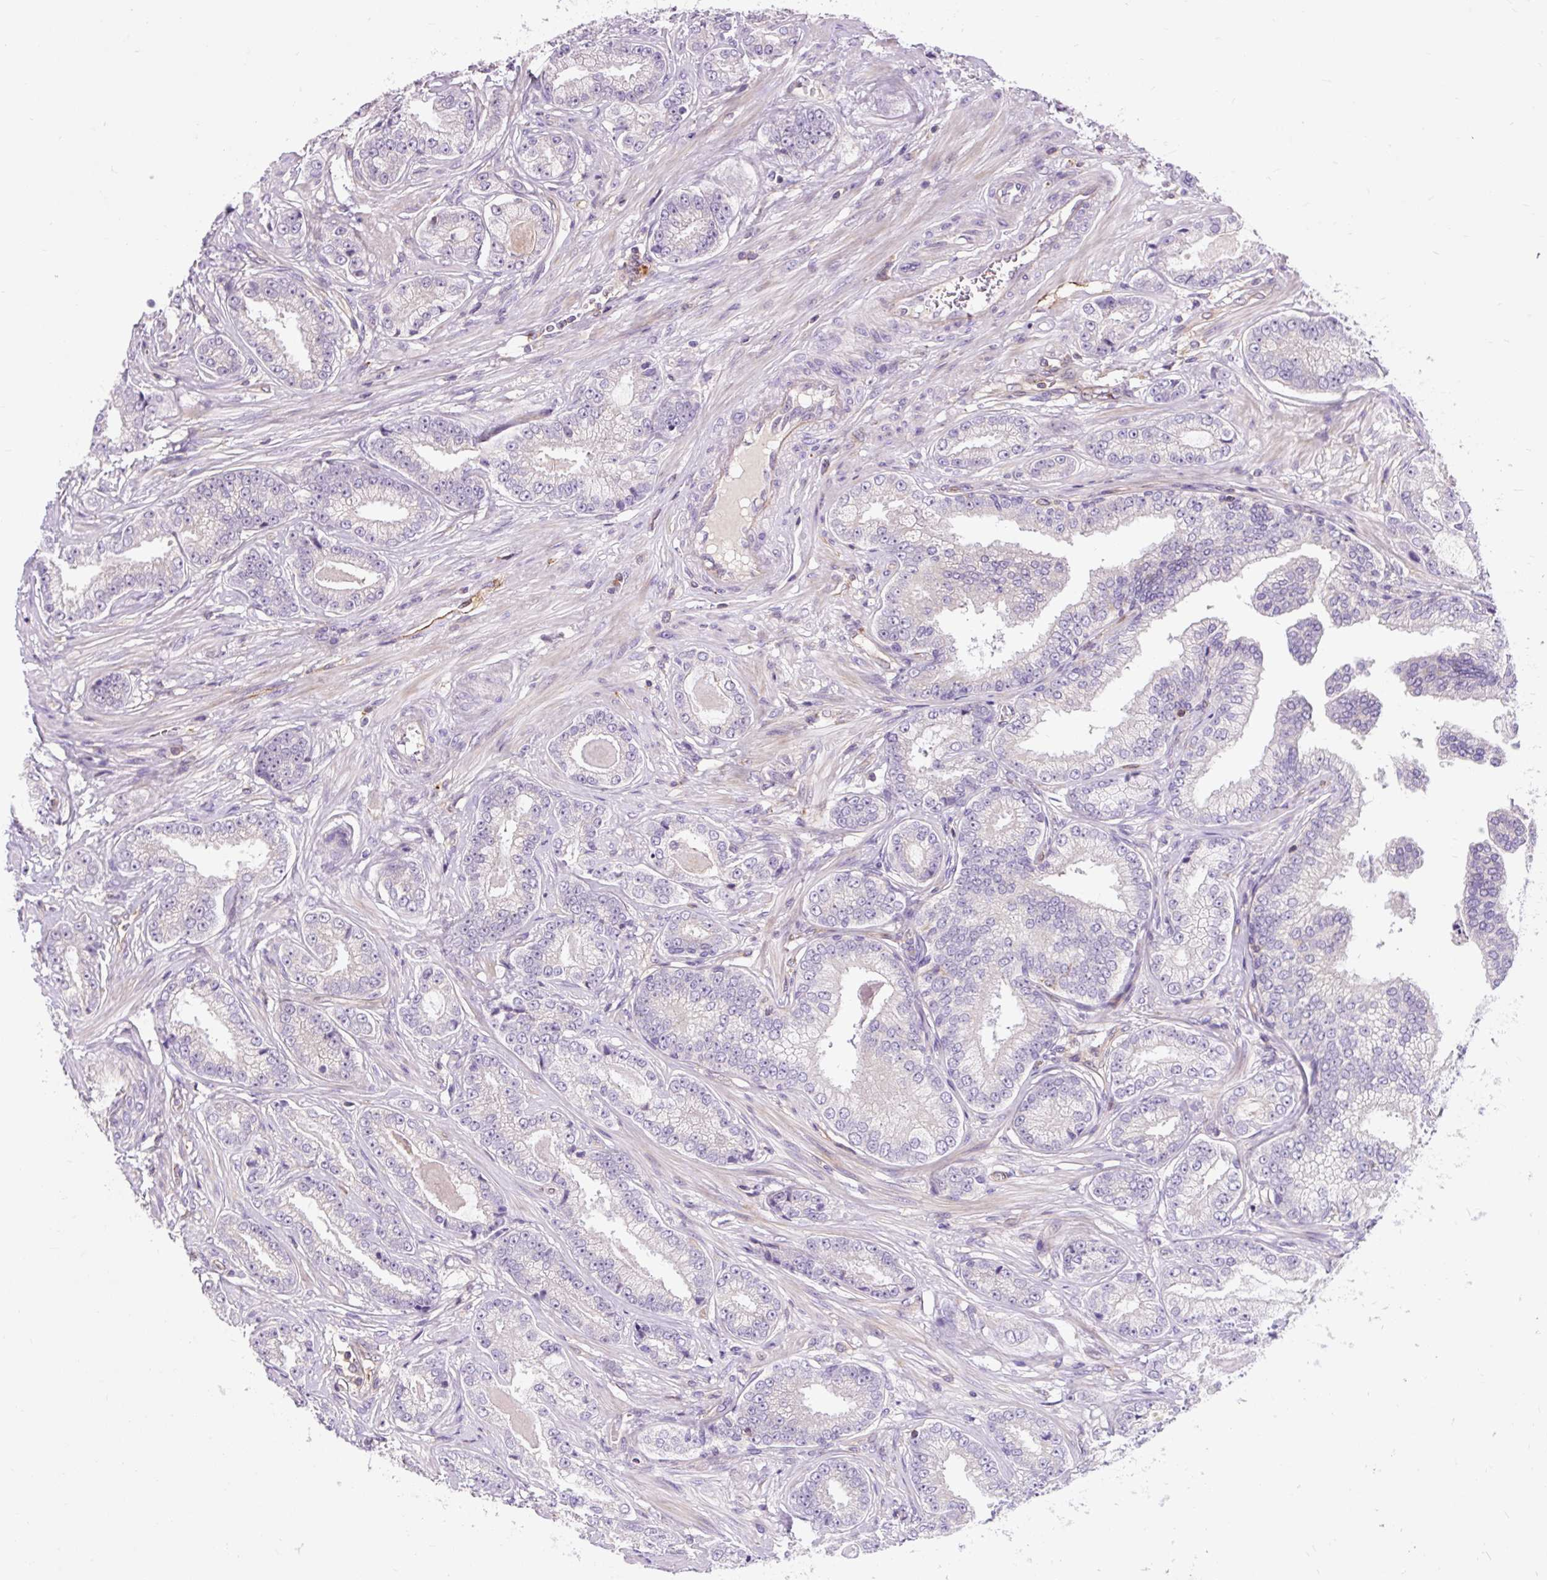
{"staining": {"intensity": "negative", "quantity": "none", "location": "none"}, "tissue": "prostate cancer", "cell_type": "Tumor cells", "image_type": "cancer", "snomed": [{"axis": "morphology", "description": "Adenocarcinoma, Low grade"}, {"axis": "topography", "description": "Prostate"}], "caption": "Immunohistochemistry of human prostate cancer displays no expression in tumor cells.", "gene": "PCDHGB3", "patient": {"sex": "male", "age": 61}}